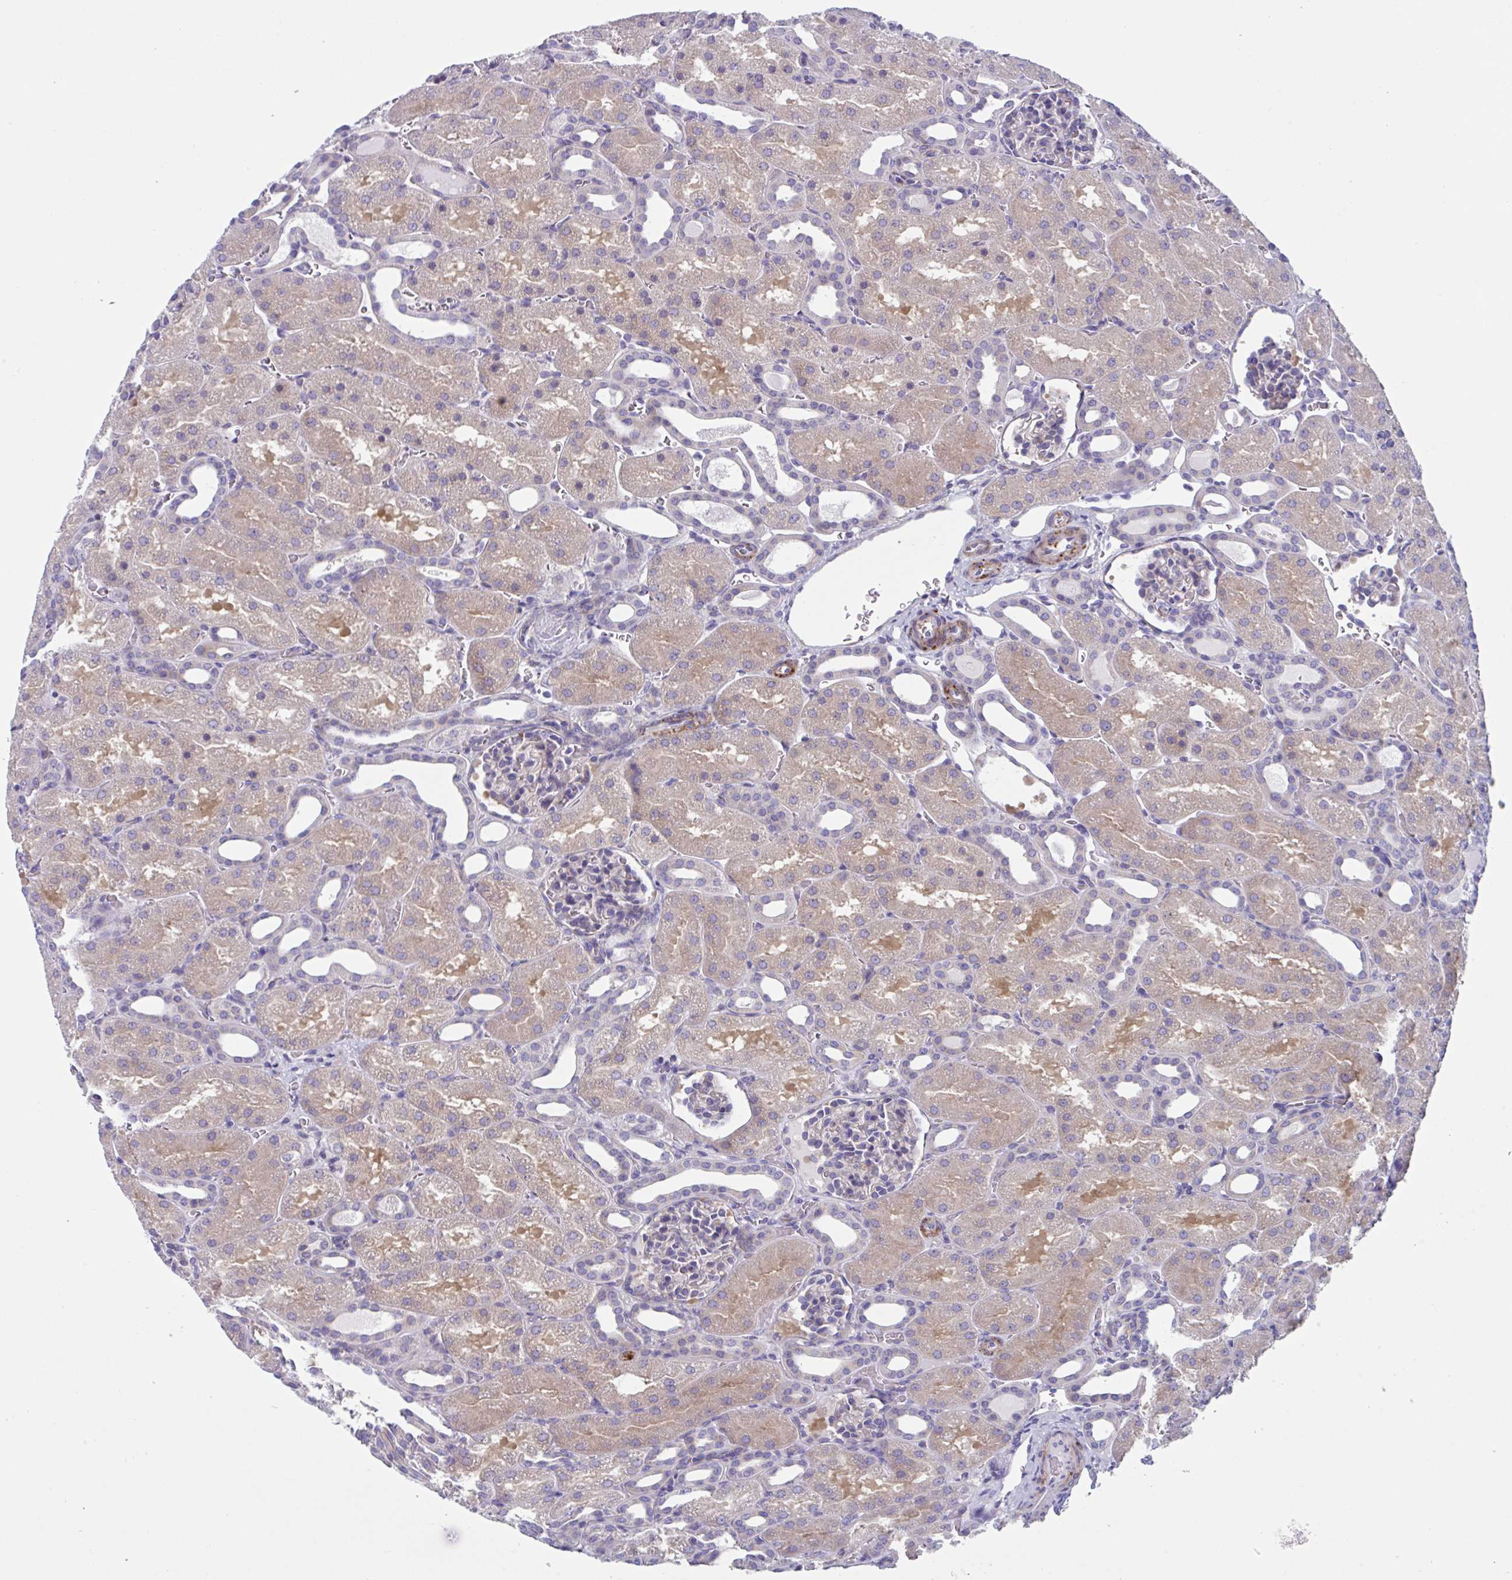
{"staining": {"intensity": "negative", "quantity": "none", "location": "none"}, "tissue": "kidney", "cell_type": "Cells in glomeruli", "image_type": "normal", "snomed": [{"axis": "morphology", "description": "Normal tissue, NOS"}, {"axis": "topography", "description": "Kidney"}], "caption": "Cells in glomeruli are negative for protein expression in benign human kidney. Nuclei are stained in blue.", "gene": "LPIN3", "patient": {"sex": "male", "age": 2}}